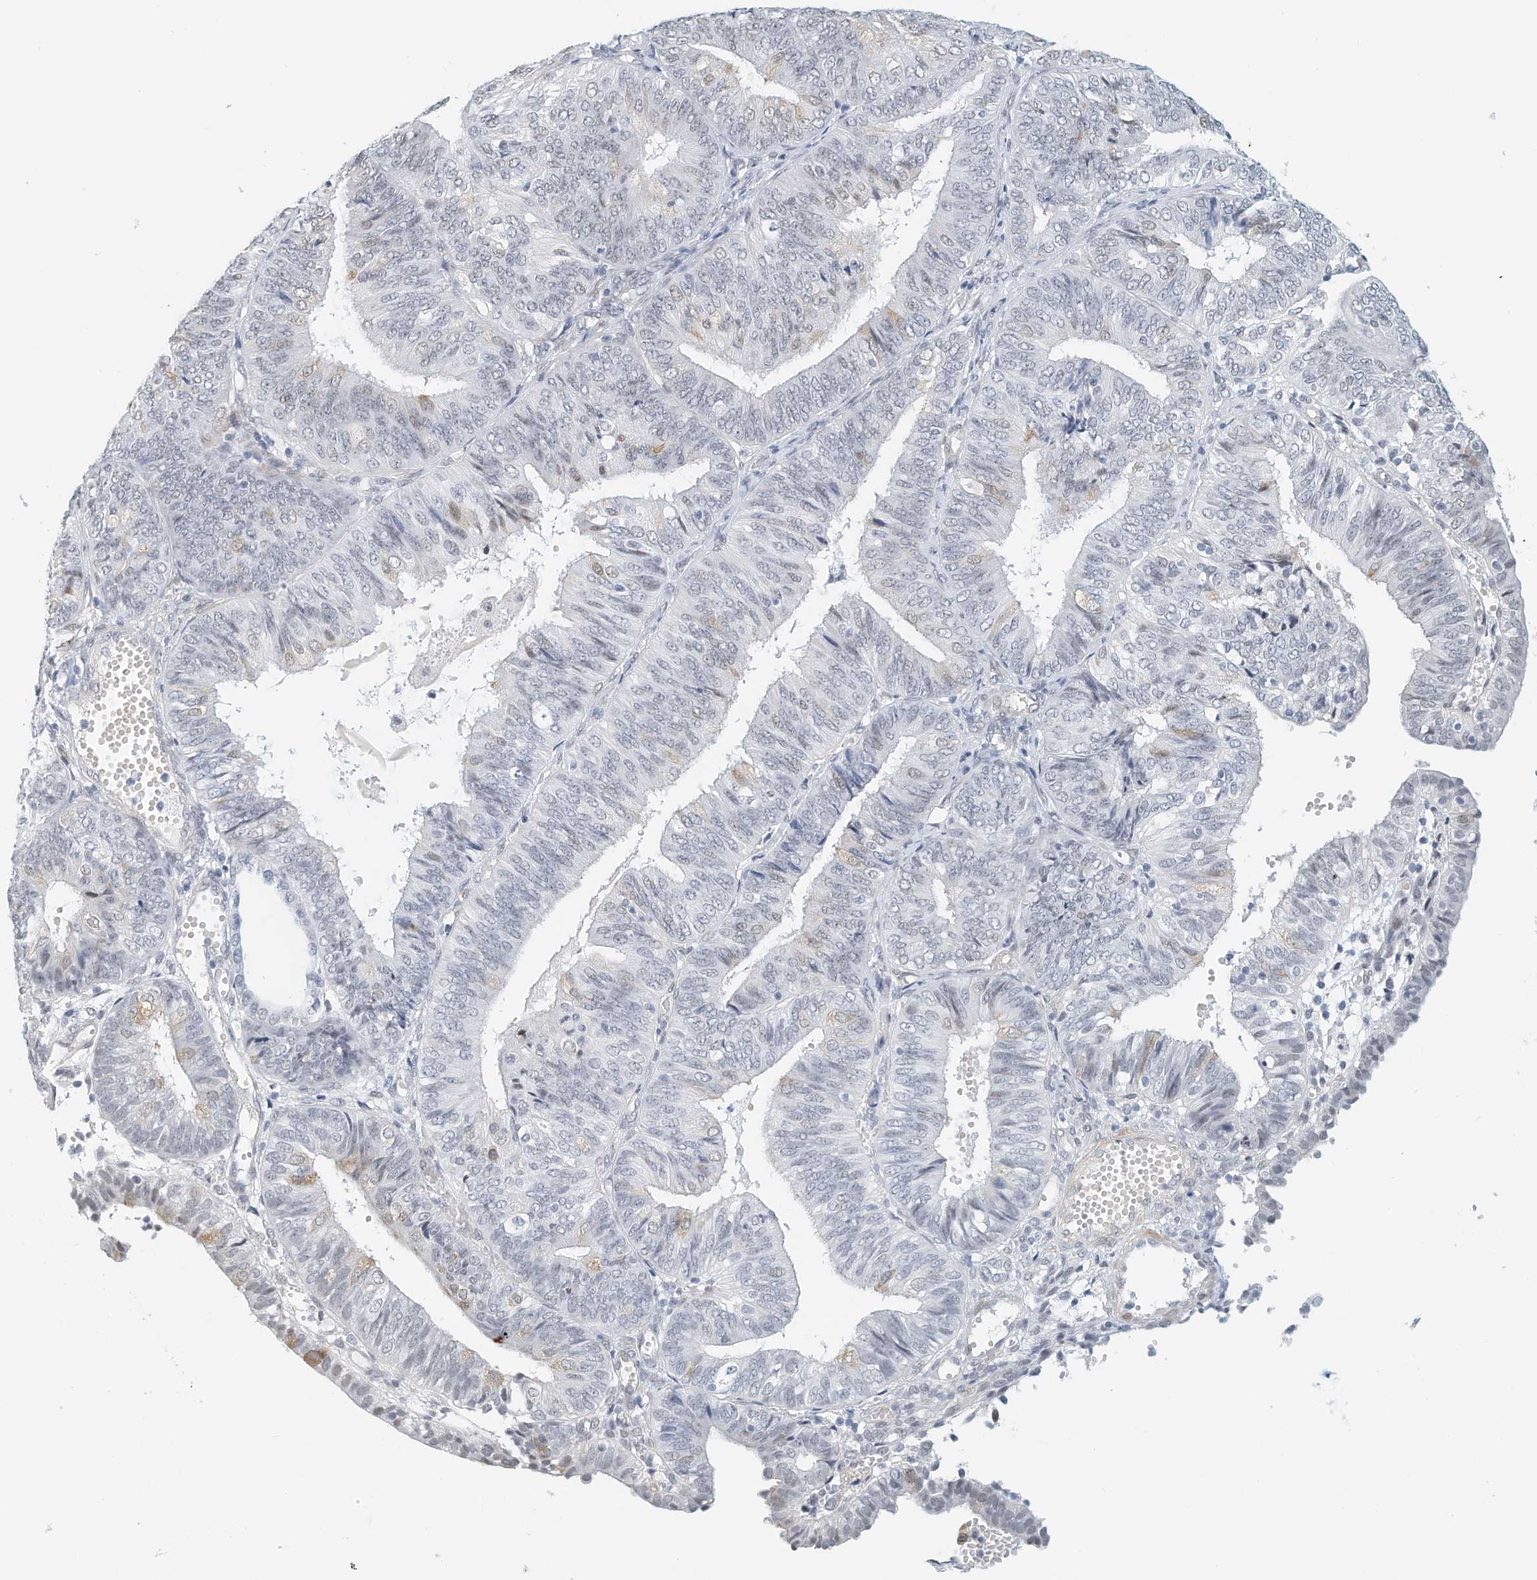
{"staining": {"intensity": "weak", "quantity": "<25%", "location": "nuclear"}, "tissue": "endometrial cancer", "cell_type": "Tumor cells", "image_type": "cancer", "snomed": [{"axis": "morphology", "description": "Adenocarcinoma, NOS"}, {"axis": "topography", "description": "Endometrium"}], "caption": "An image of human endometrial cancer is negative for staining in tumor cells.", "gene": "ARHGAP28", "patient": {"sex": "female", "age": 58}}